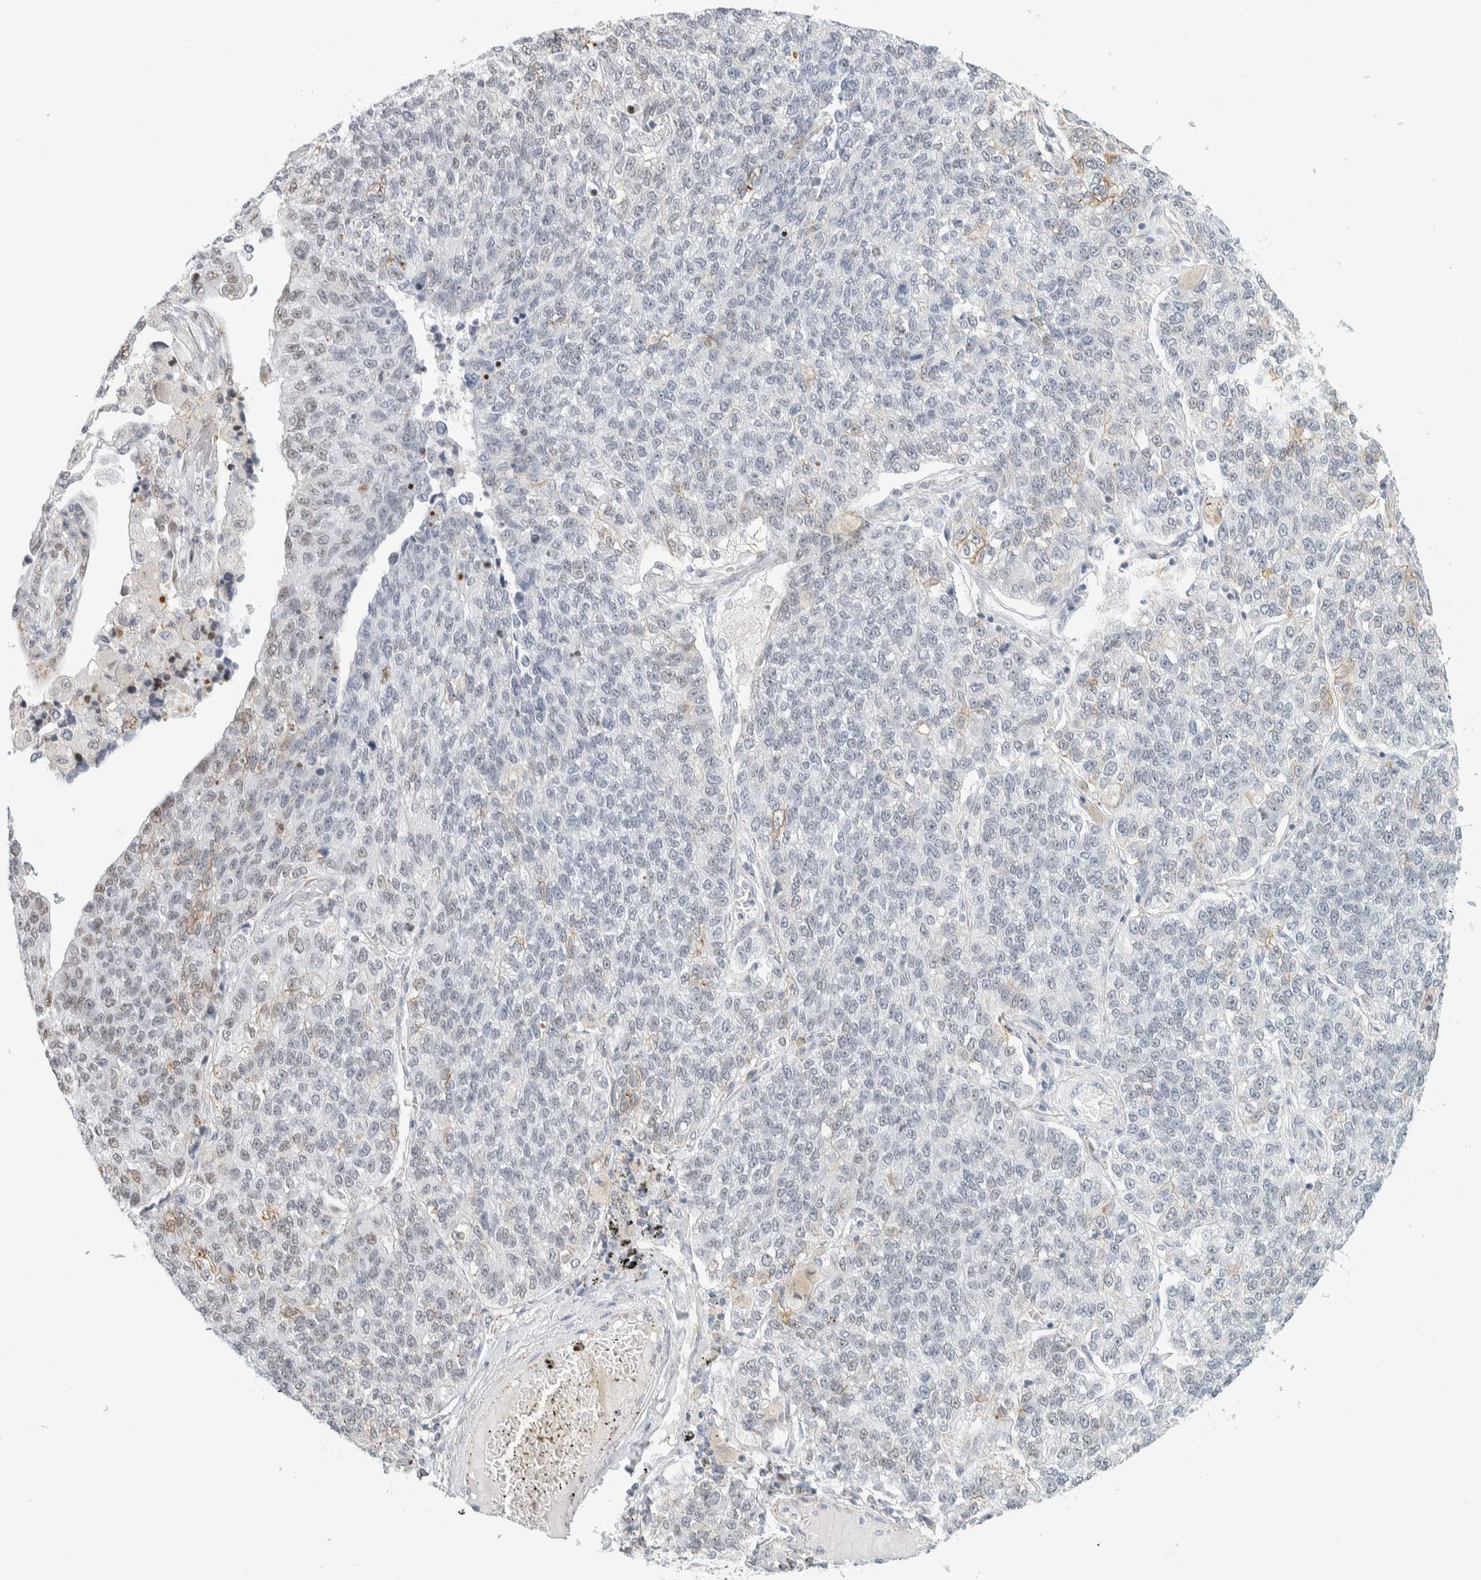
{"staining": {"intensity": "negative", "quantity": "none", "location": "none"}, "tissue": "lung cancer", "cell_type": "Tumor cells", "image_type": "cancer", "snomed": [{"axis": "morphology", "description": "Adenocarcinoma, NOS"}, {"axis": "topography", "description": "Lung"}], "caption": "An image of lung cancer (adenocarcinoma) stained for a protein demonstrates no brown staining in tumor cells. Nuclei are stained in blue.", "gene": "CDH17", "patient": {"sex": "male", "age": 49}}